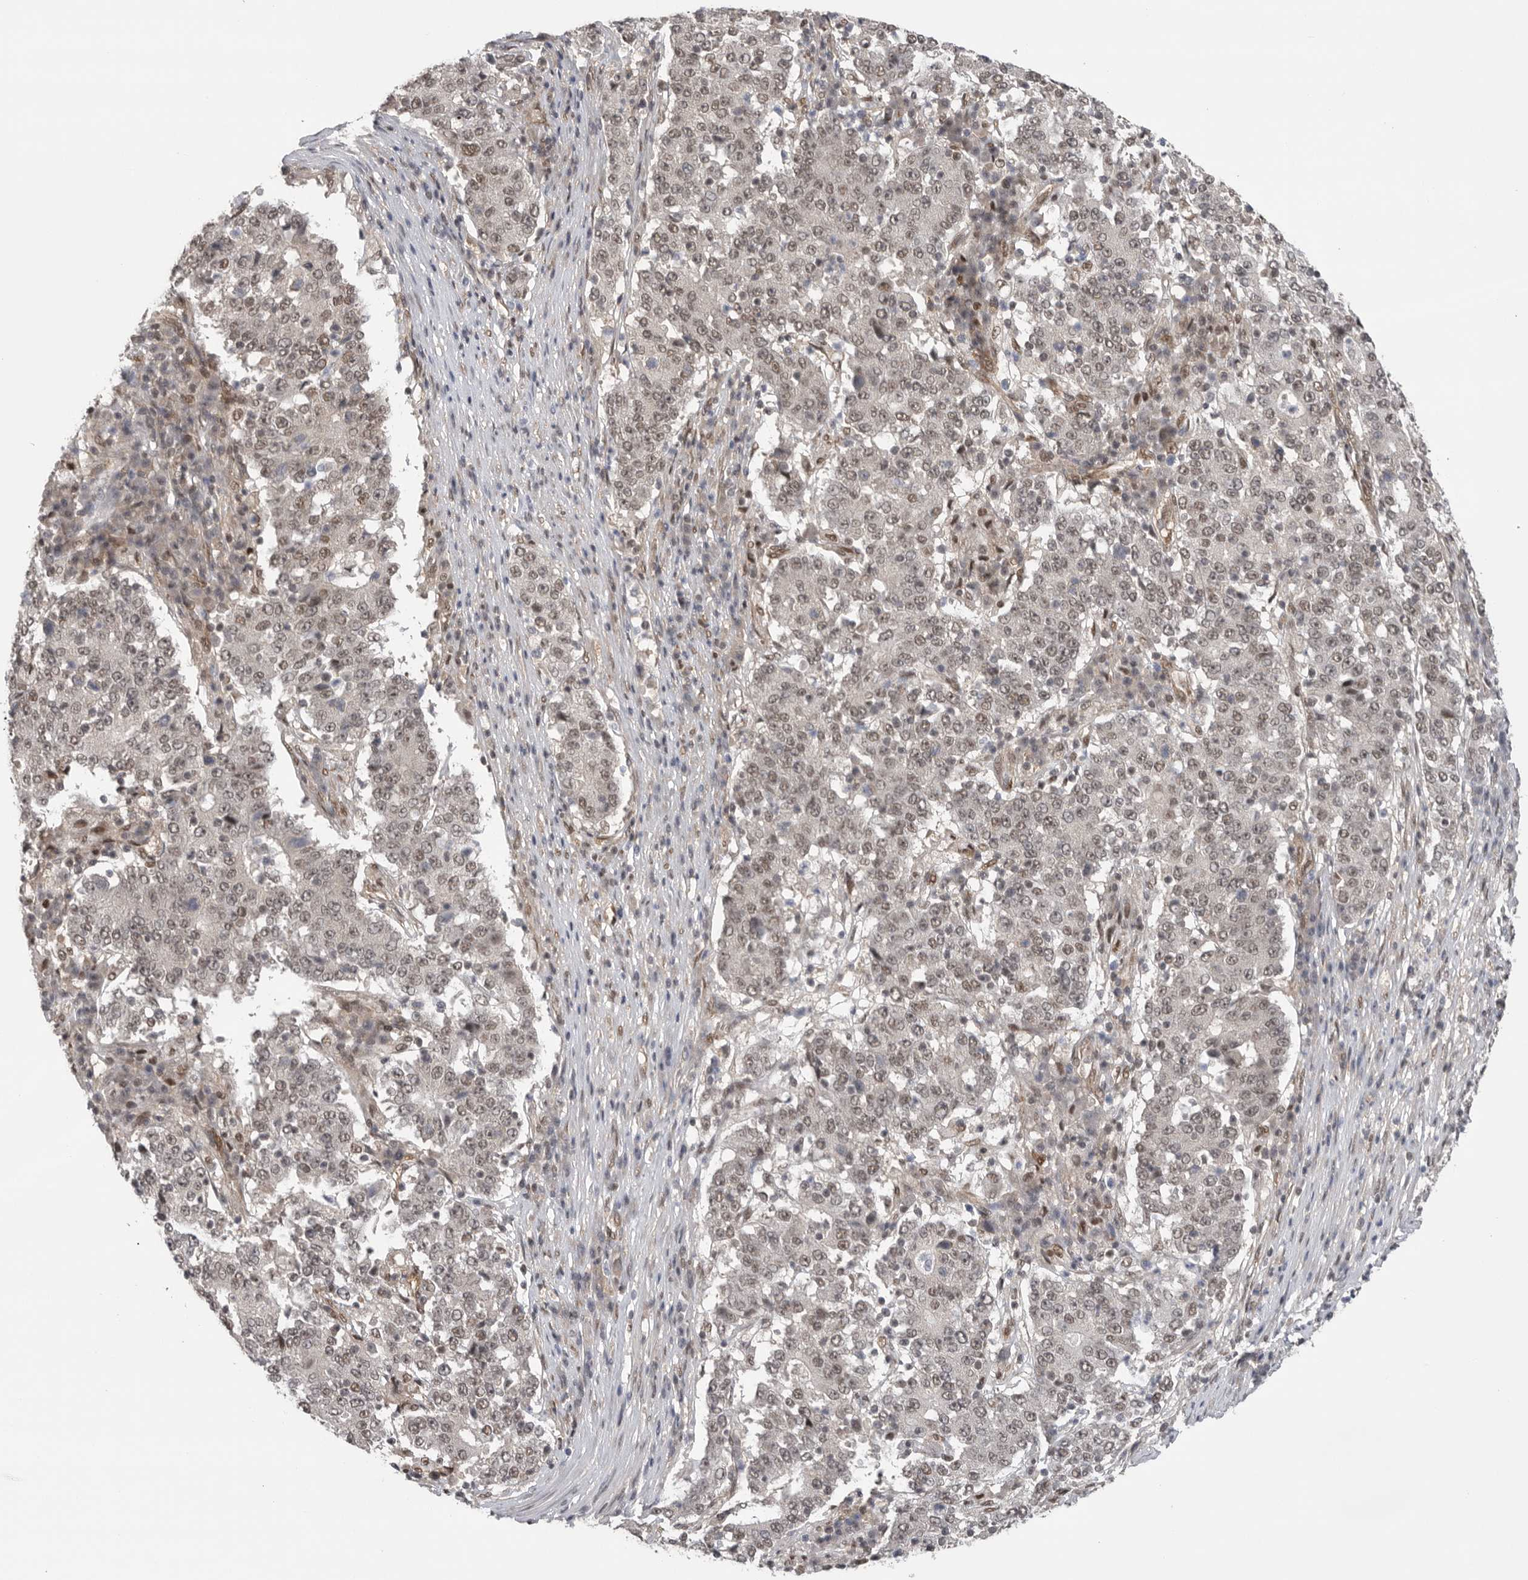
{"staining": {"intensity": "moderate", "quantity": ">75%", "location": "nuclear"}, "tissue": "stomach cancer", "cell_type": "Tumor cells", "image_type": "cancer", "snomed": [{"axis": "morphology", "description": "Adenocarcinoma, NOS"}, {"axis": "topography", "description": "Stomach"}], "caption": "A high-resolution photomicrograph shows immunohistochemistry staining of stomach adenocarcinoma, which shows moderate nuclear expression in approximately >75% of tumor cells. (DAB (3,3'-diaminobenzidine) = brown stain, brightfield microscopy at high magnification).", "gene": "VPS50", "patient": {"sex": "male", "age": 59}}